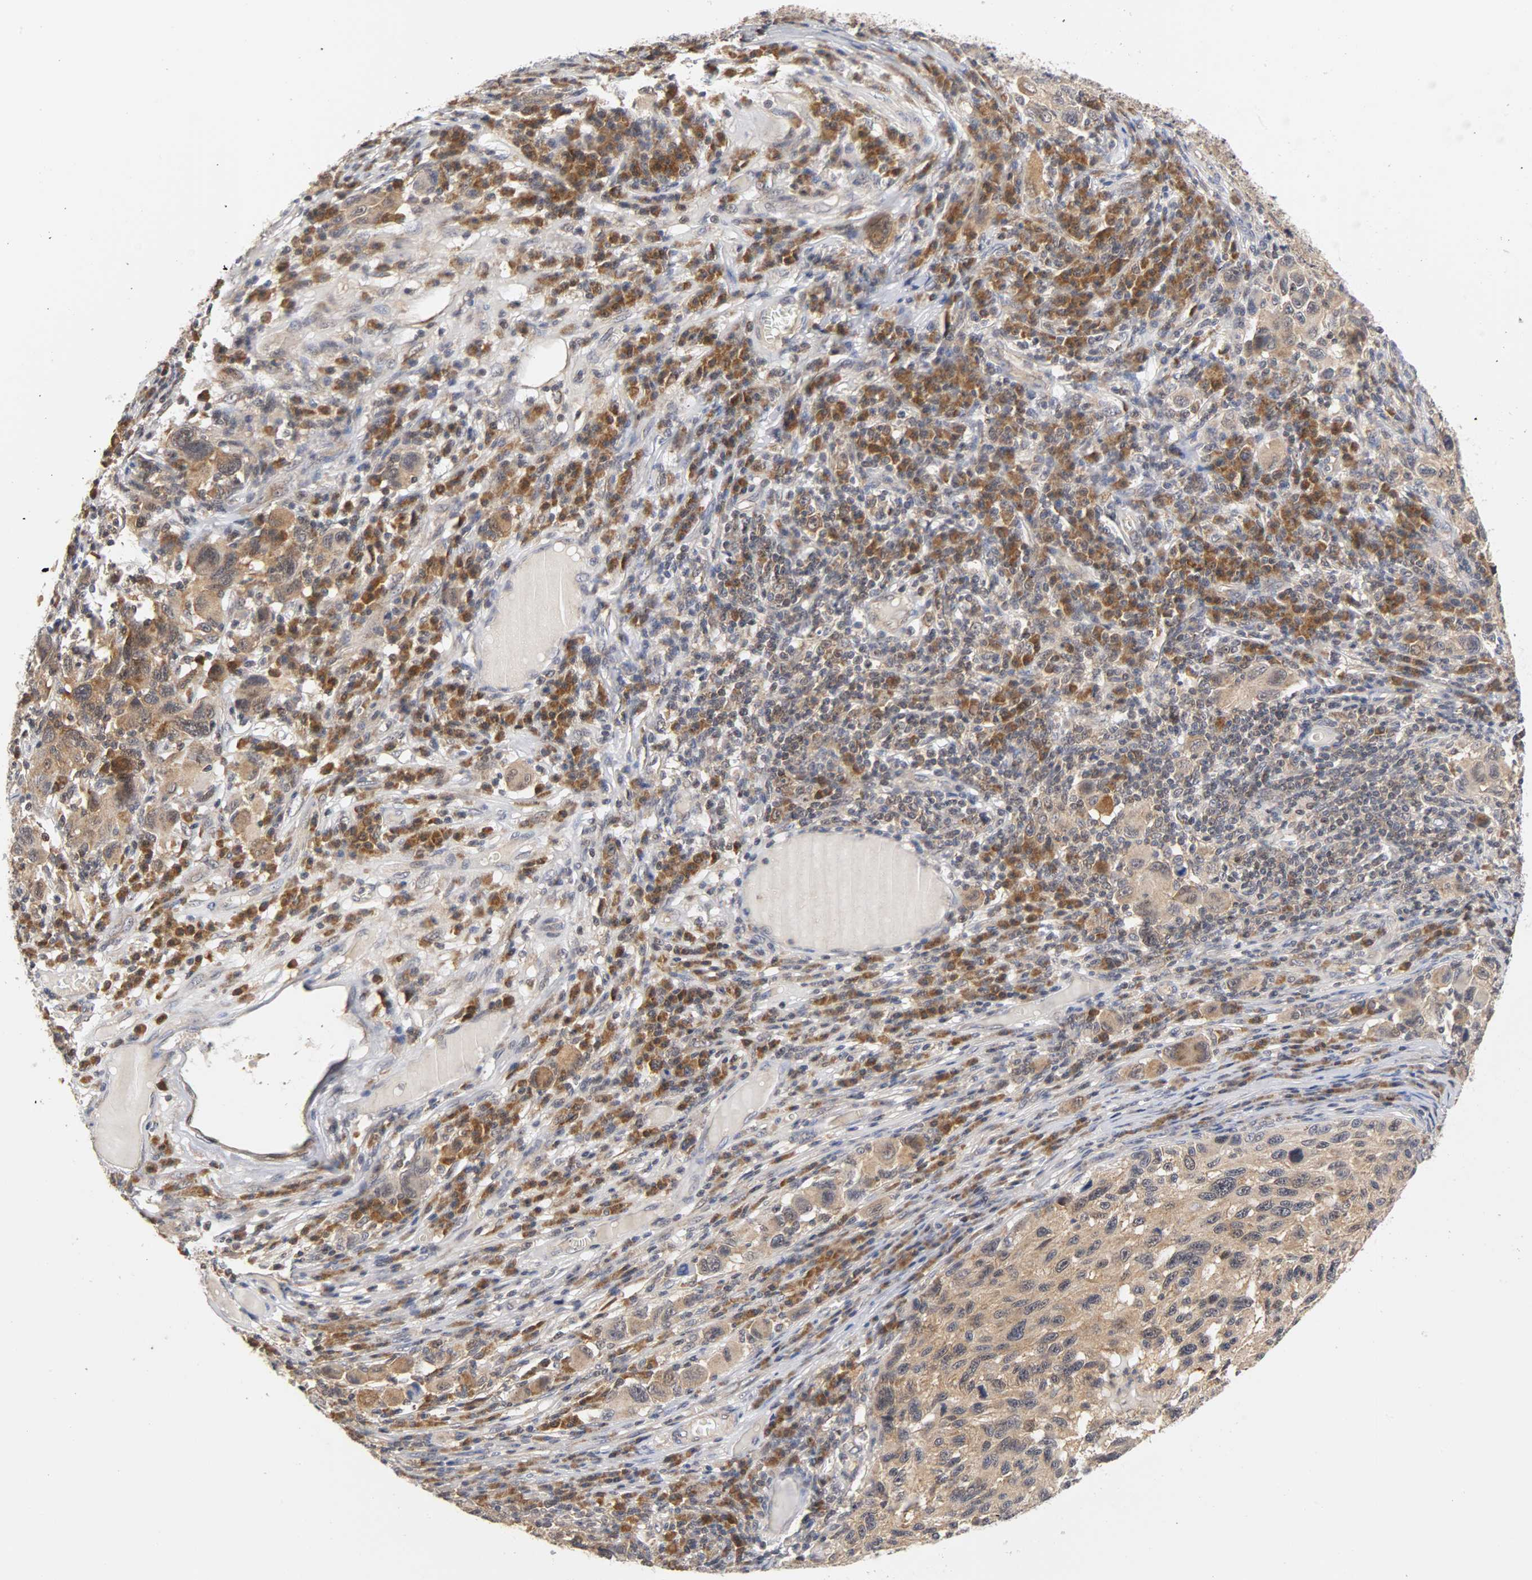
{"staining": {"intensity": "moderate", "quantity": ">75%", "location": "cytoplasmic/membranous,nuclear"}, "tissue": "melanoma", "cell_type": "Tumor cells", "image_type": "cancer", "snomed": [{"axis": "morphology", "description": "Malignant melanoma, NOS"}, {"axis": "topography", "description": "Skin"}], "caption": "Immunohistochemical staining of melanoma shows medium levels of moderate cytoplasmic/membranous and nuclear staining in approximately >75% of tumor cells.", "gene": "UBE2M", "patient": {"sex": "male", "age": 53}}